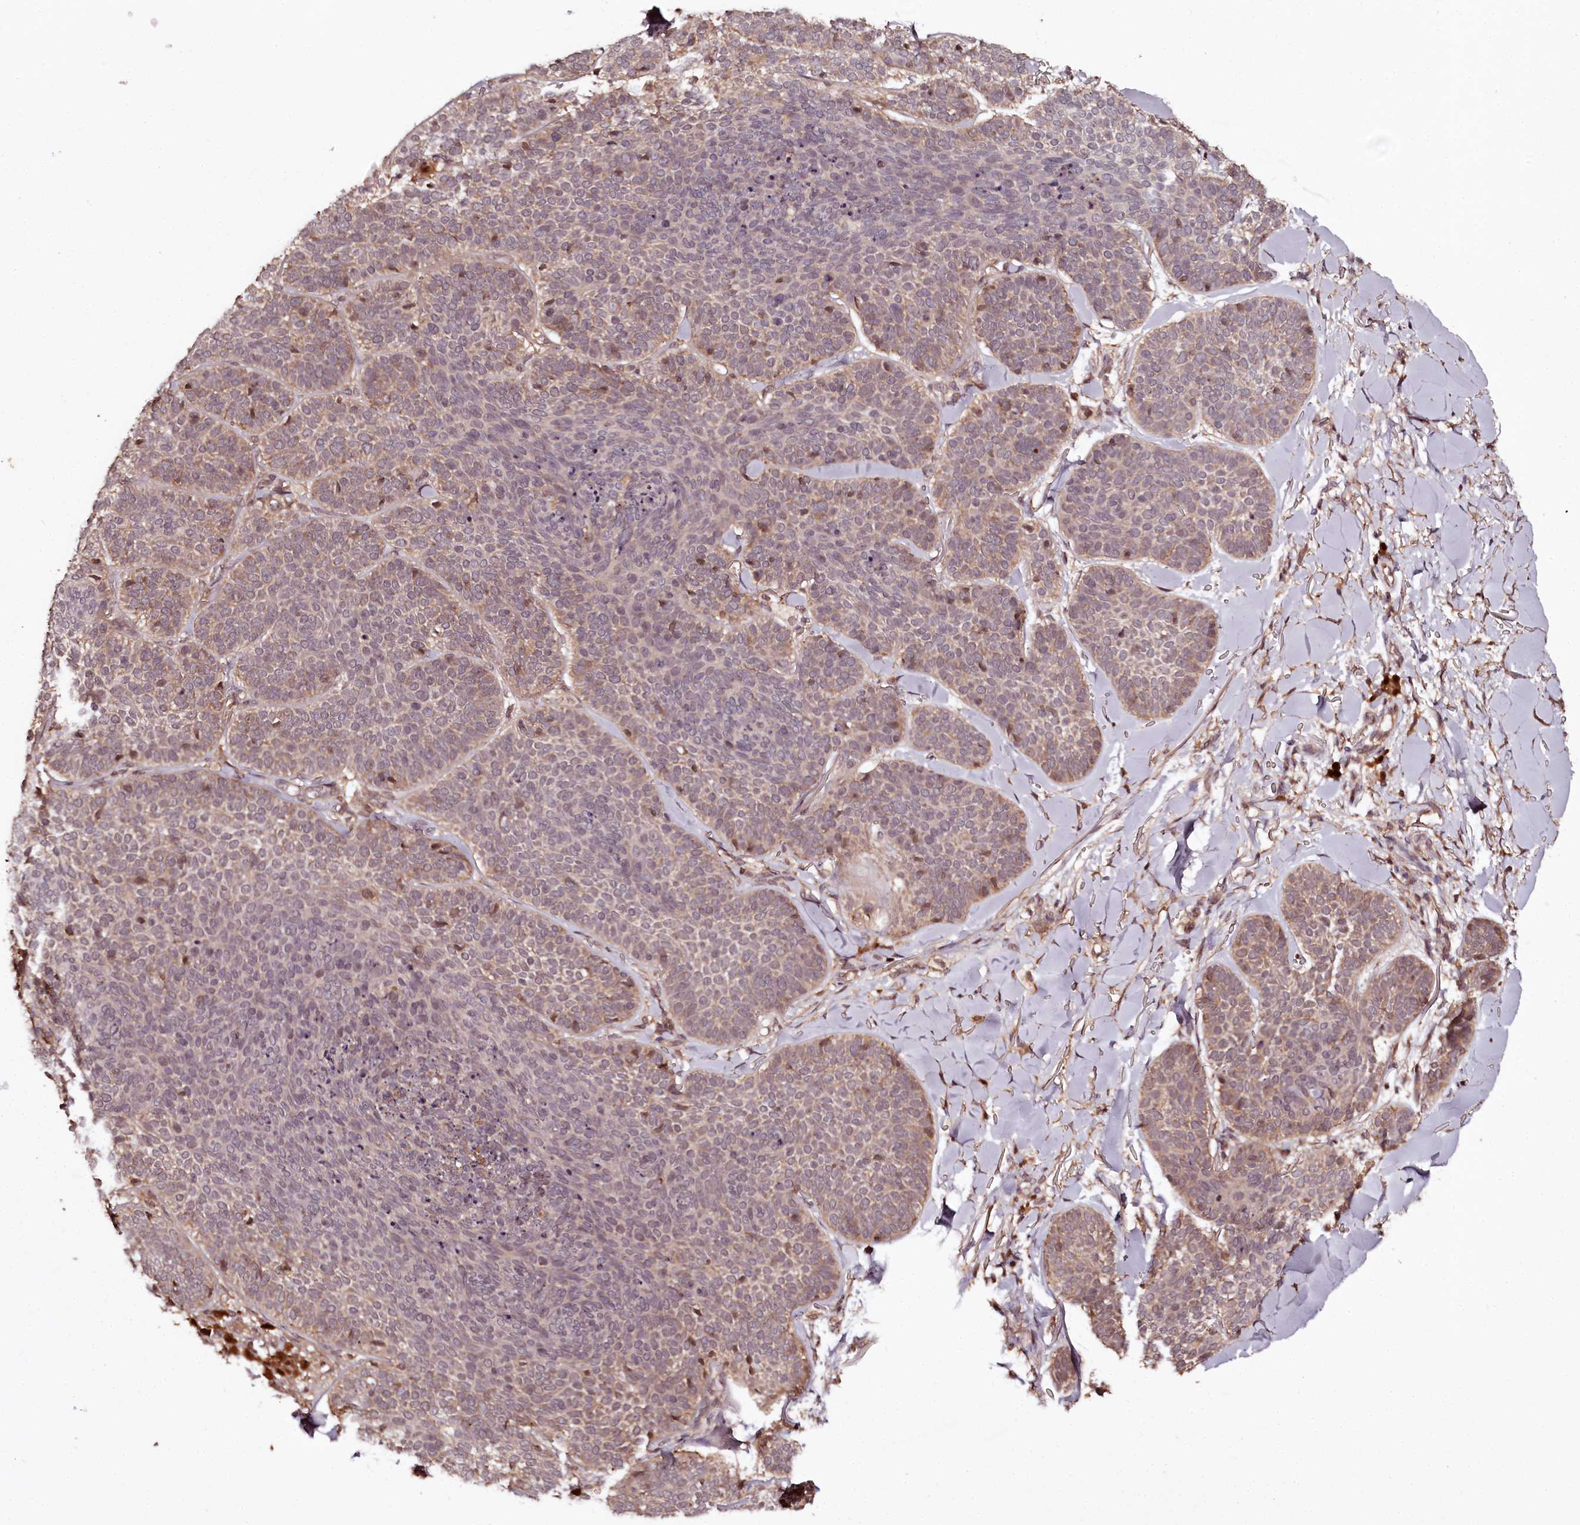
{"staining": {"intensity": "weak", "quantity": "25%-75%", "location": "cytoplasmic/membranous"}, "tissue": "skin cancer", "cell_type": "Tumor cells", "image_type": "cancer", "snomed": [{"axis": "morphology", "description": "Basal cell carcinoma"}, {"axis": "topography", "description": "Skin"}], "caption": "Skin cancer (basal cell carcinoma) was stained to show a protein in brown. There is low levels of weak cytoplasmic/membranous staining in about 25%-75% of tumor cells.", "gene": "TTC12", "patient": {"sex": "male", "age": 85}}